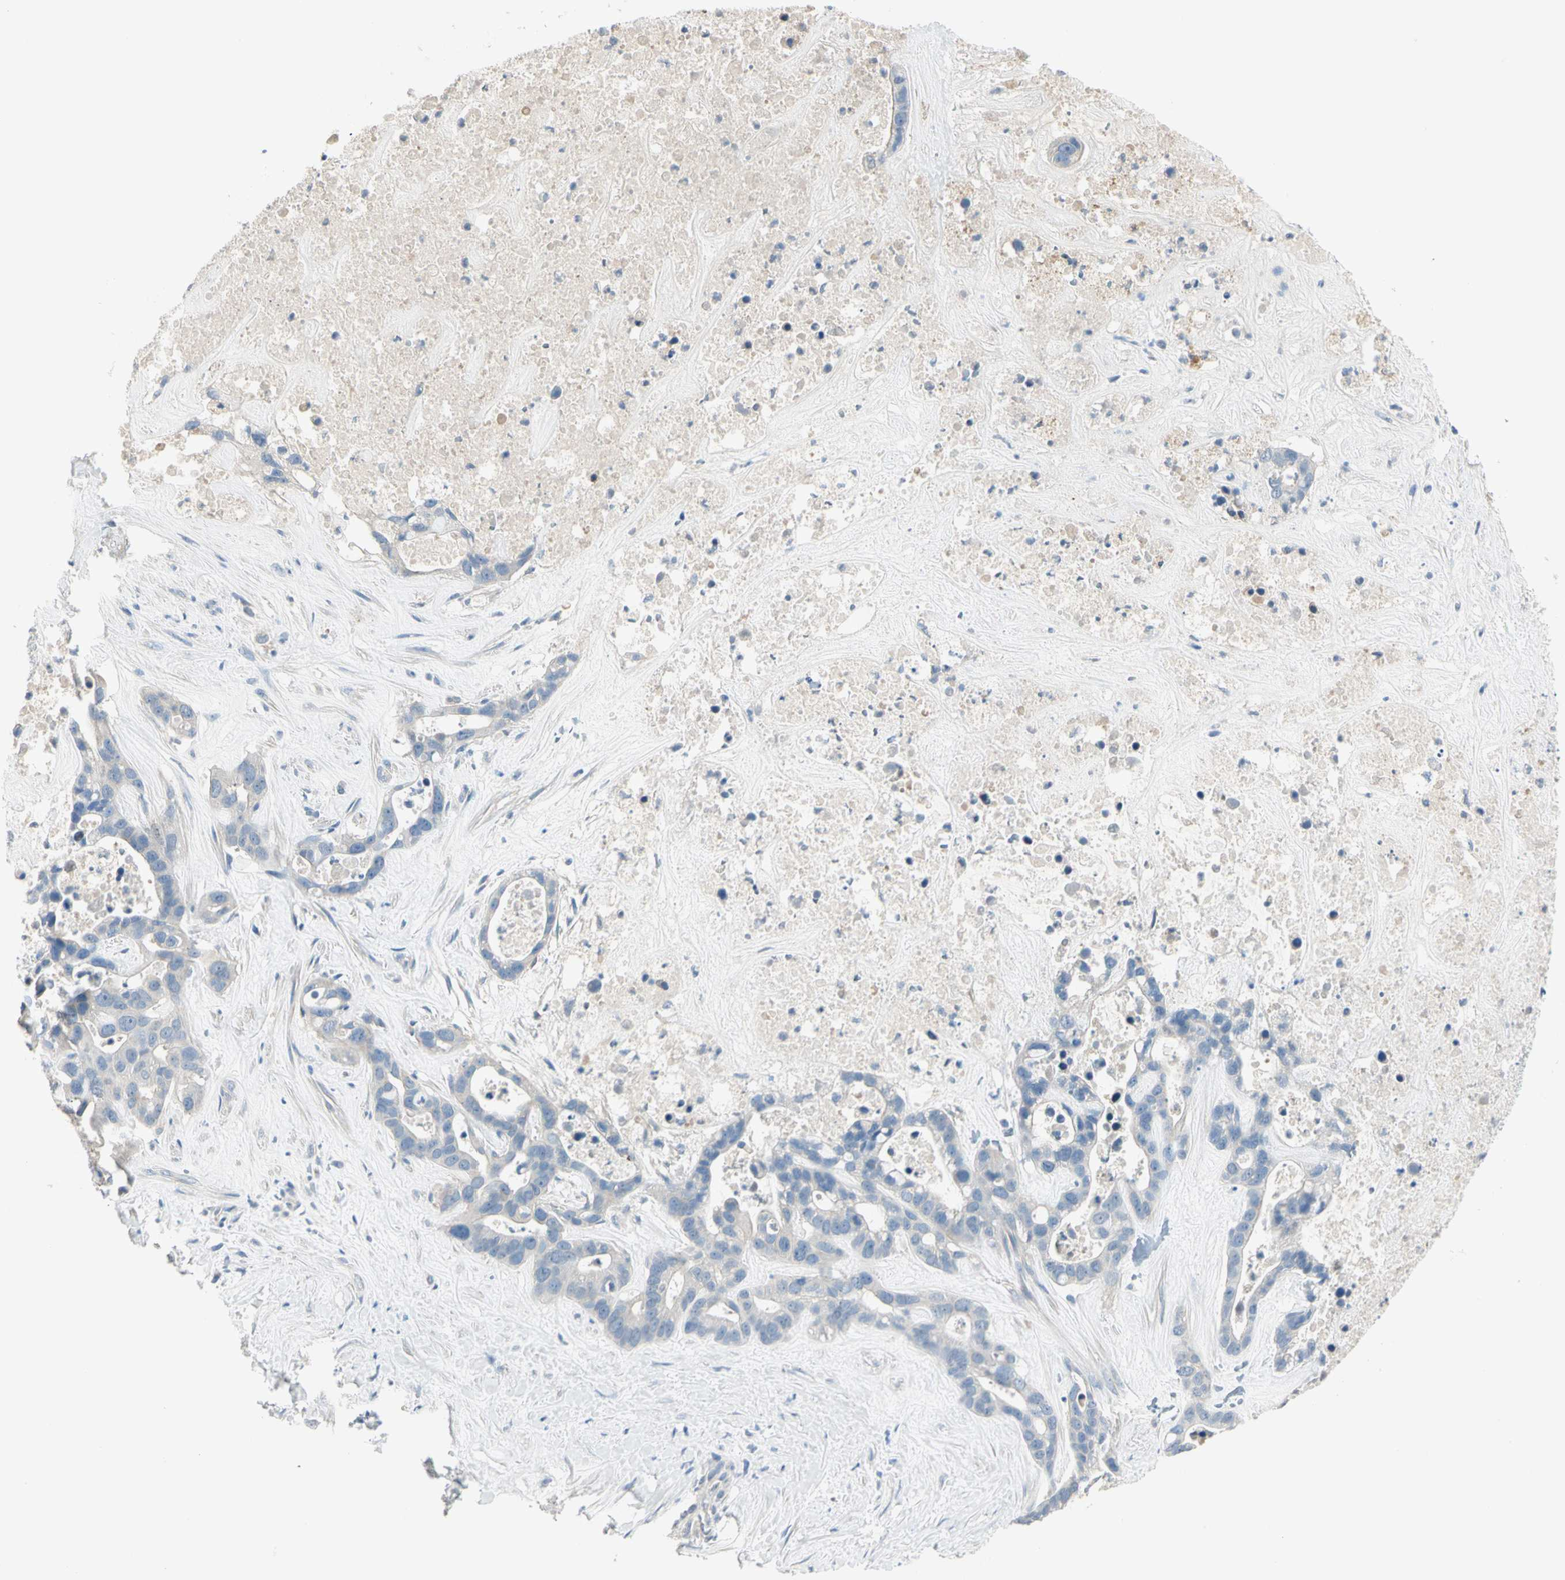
{"staining": {"intensity": "negative", "quantity": "none", "location": "none"}, "tissue": "liver cancer", "cell_type": "Tumor cells", "image_type": "cancer", "snomed": [{"axis": "morphology", "description": "Cholangiocarcinoma"}, {"axis": "topography", "description": "Liver"}], "caption": "Immunohistochemistry histopathology image of neoplastic tissue: liver cancer stained with DAB shows no significant protein positivity in tumor cells.", "gene": "GPR153", "patient": {"sex": "female", "age": 65}}